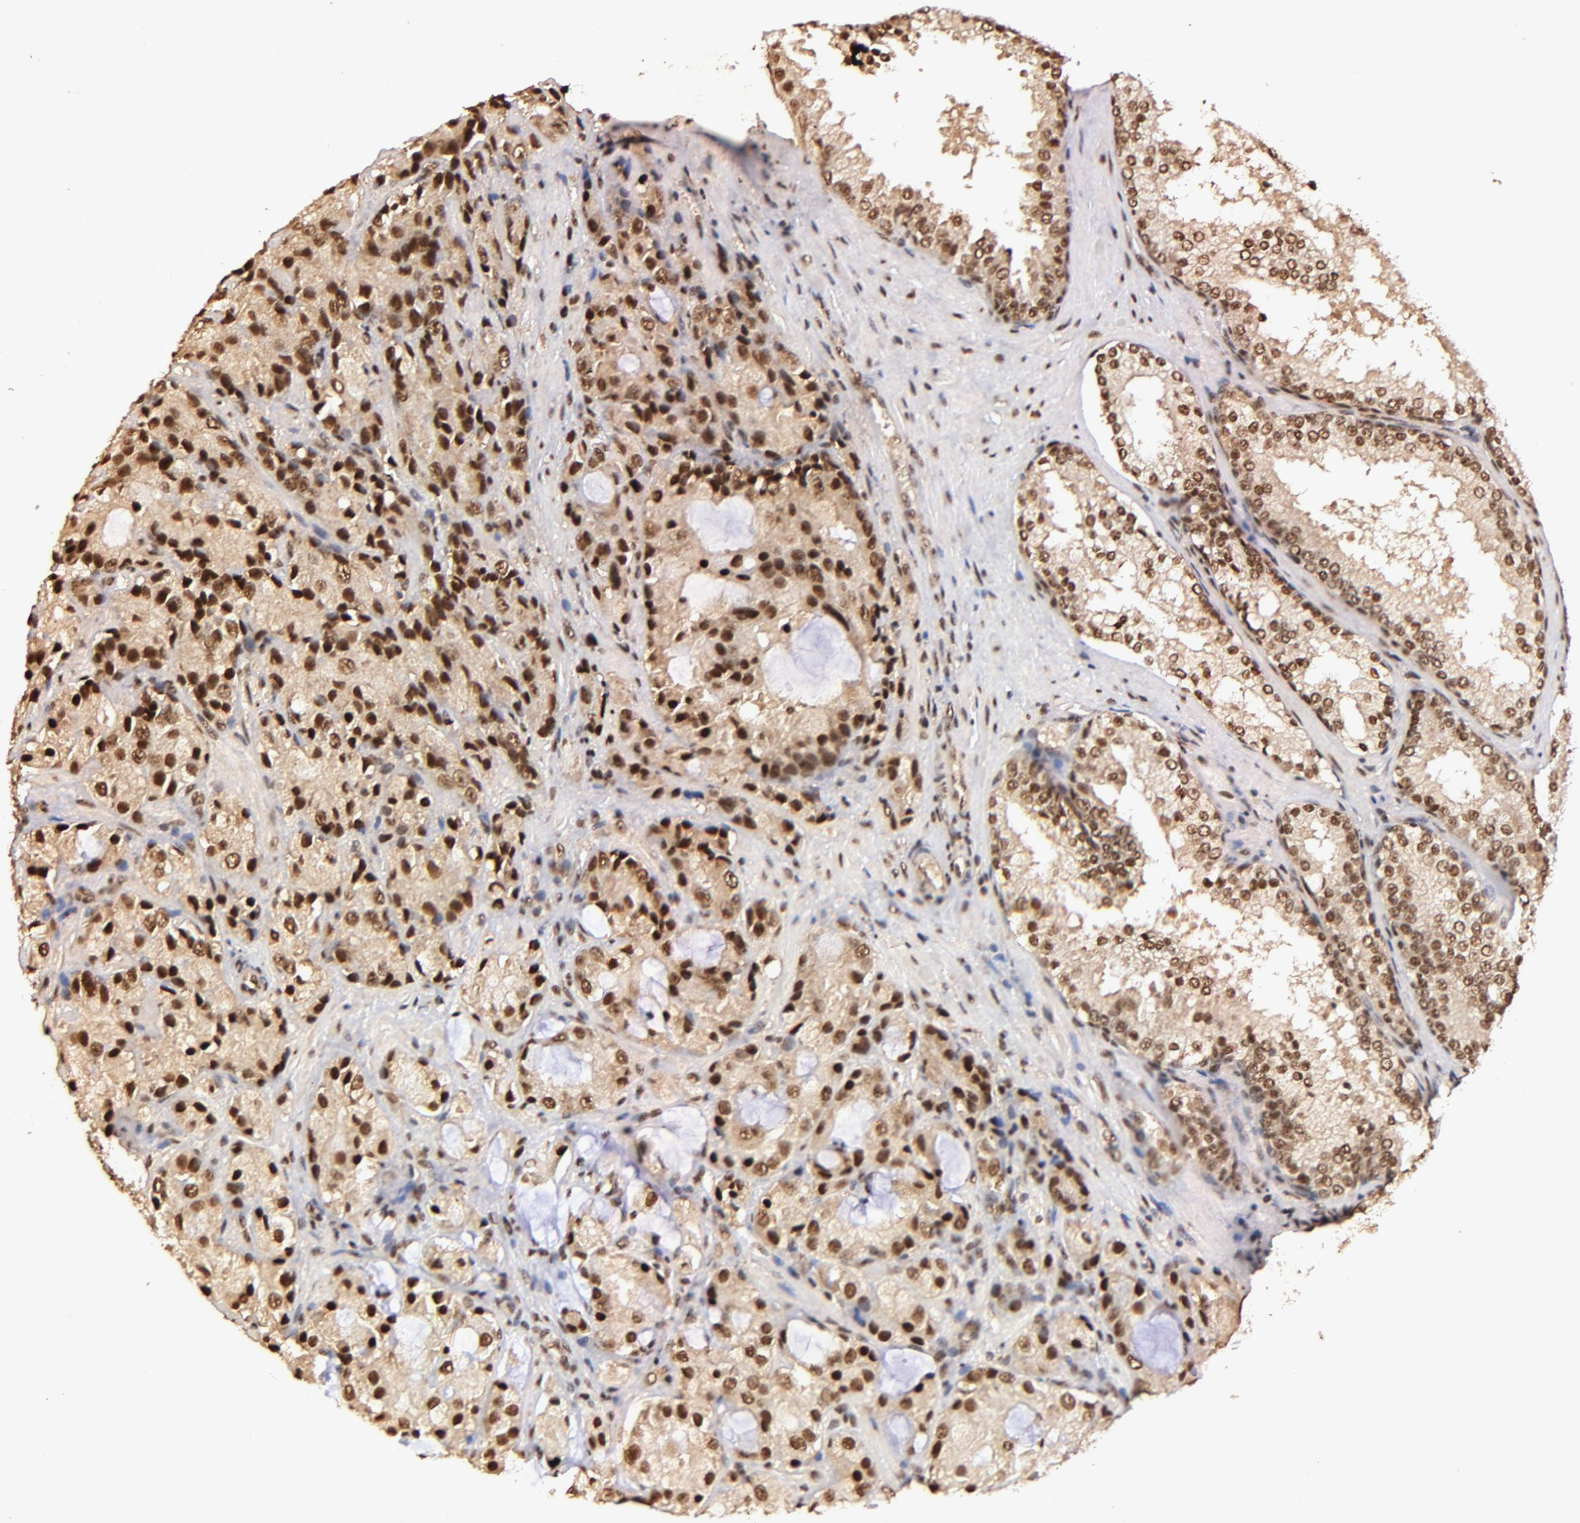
{"staining": {"intensity": "strong", "quantity": ">75%", "location": "nuclear"}, "tissue": "prostate cancer", "cell_type": "Tumor cells", "image_type": "cancer", "snomed": [{"axis": "morphology", "description": "Adenocarcinoma, High grade"}, {"axis": "topography", "description": "Prostate"}], "caption": "This micrograph shows immunohistochemistry (IHC) staining of human high-grade adenocarcinoma (prostate), with high strong nuclear positivity in about >75% of tumor cells.", "gene": "MED12", "patient": {"sex": "male", "age": 70}}